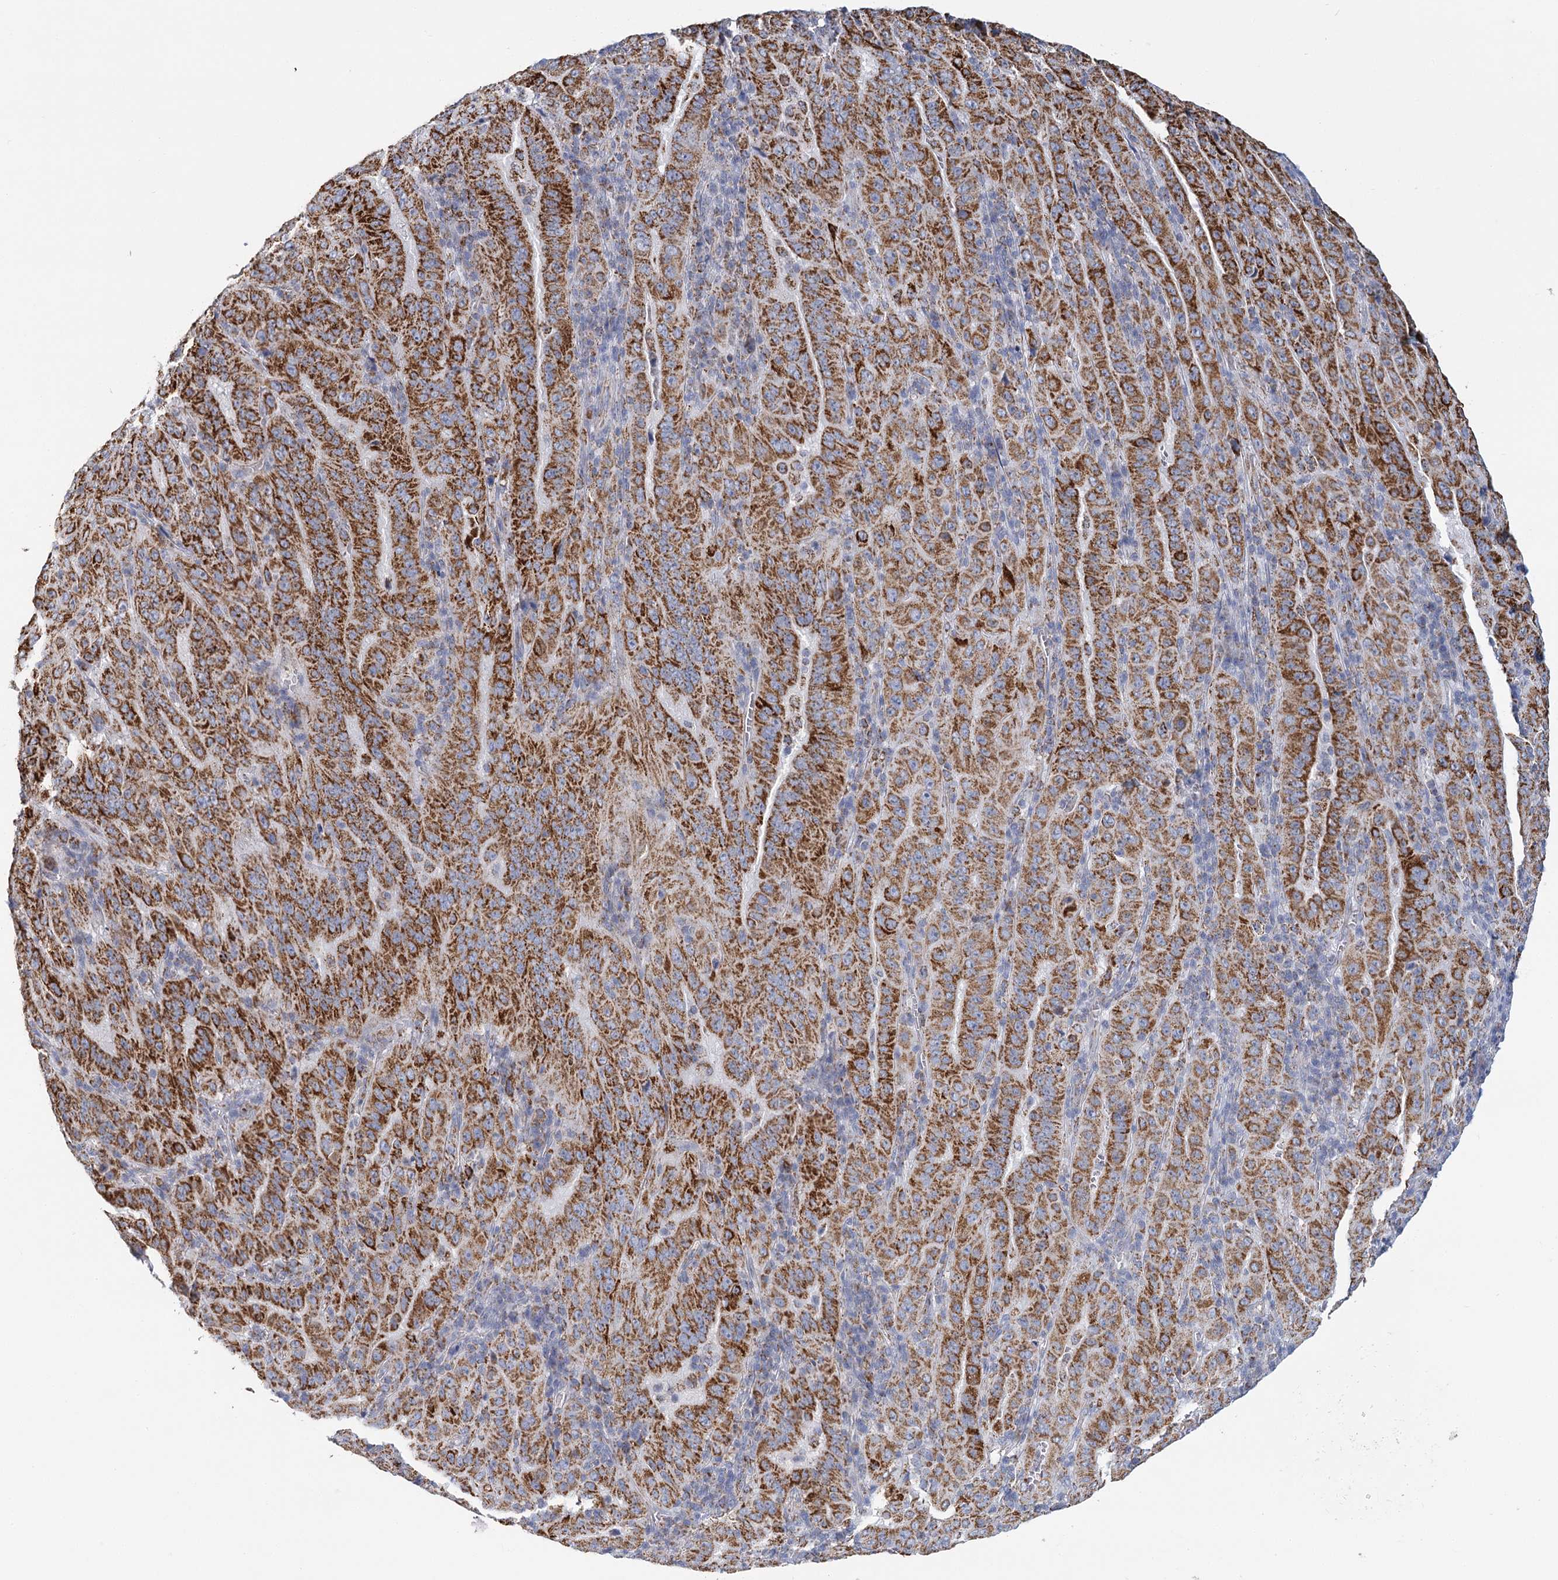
{"staining": {"intensity": "strong", "quantity": ">75%", "location": "cytoplasmic/membranous"}, "tissue": "pancreatic cancer", "cell_type": "Tumor cells", "image_type": "cancer", "snomed": [{"axis": "morphology", "description": "Adenocarcinoma, NOS"}, {"axis": "topography", "description": "Pancreas"}], "caption": "Protein expression analysis of human pancreatic cancer reveals strong cytoplasmic/membranous positivity in about >75% of tumor cells. The protein is stained brown, and the nuclei are stained in blue (DAB (3,3'-diaminobenzidine) IHC with brightfield microscopy, high magnification).", "gene": "LSS", "patient": {"sex": "male", "age": 63}}